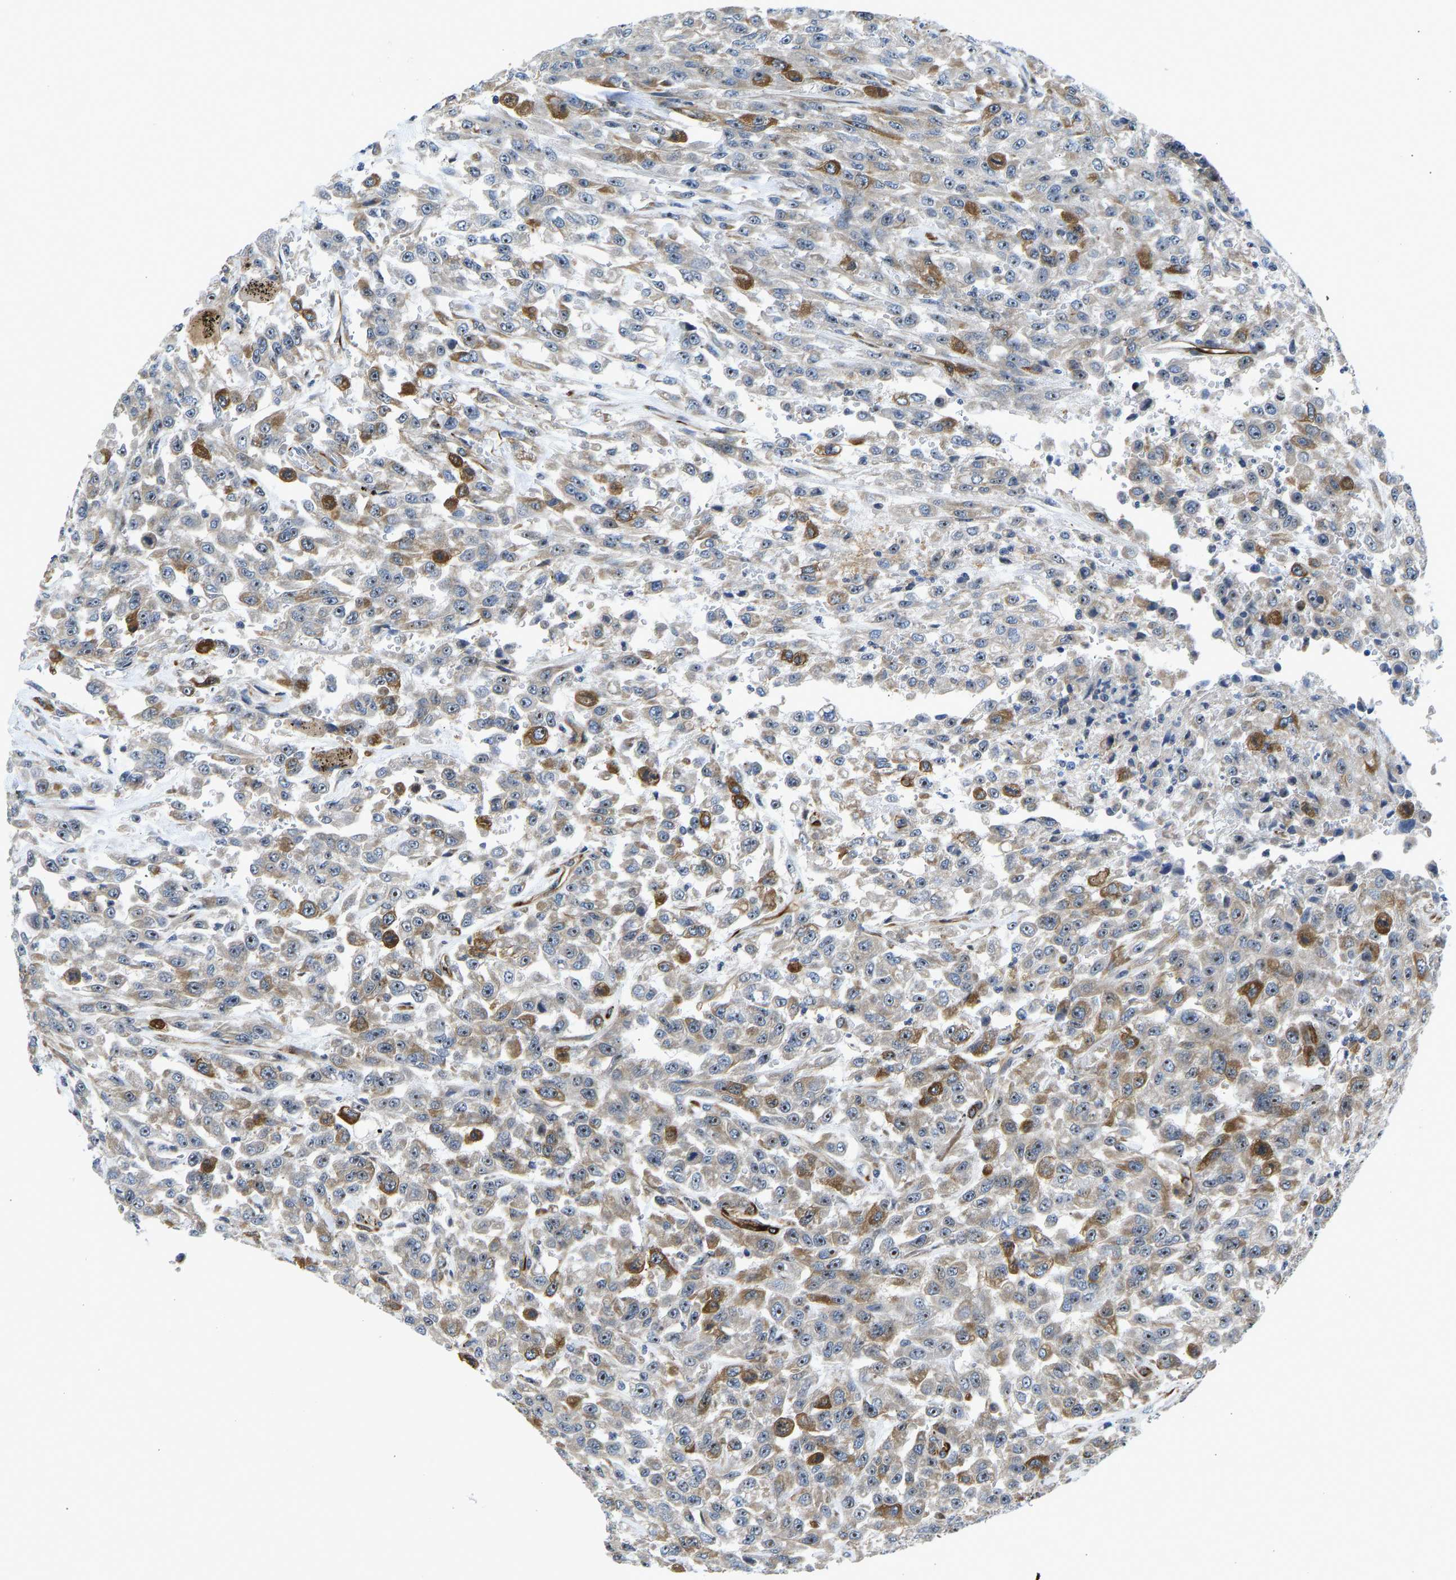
{"staining": {"intensity": "moderate", "quantity": "25%-75%", "location": "cytoplasmic/membranous,nuclear"}, "tissue": "urothelial cancer", "cell_type": "Tumor cells", "image_type": "cancer", "snomed": [{"axis": "morphology", "description": "Urothelial carcinoma, High grade"}, {"axis": "topography", "description": "Urinary bladder"}], "caption": "Approximately 25%-75% of tumor cells in urothelial cancer reveal moderate cytoplasmic/membranous and nuclear protein positivity as visualized by brown immunohistochemical staining.", "gene": "RESF1", "patient": {"sex": "male", "age": 46}}